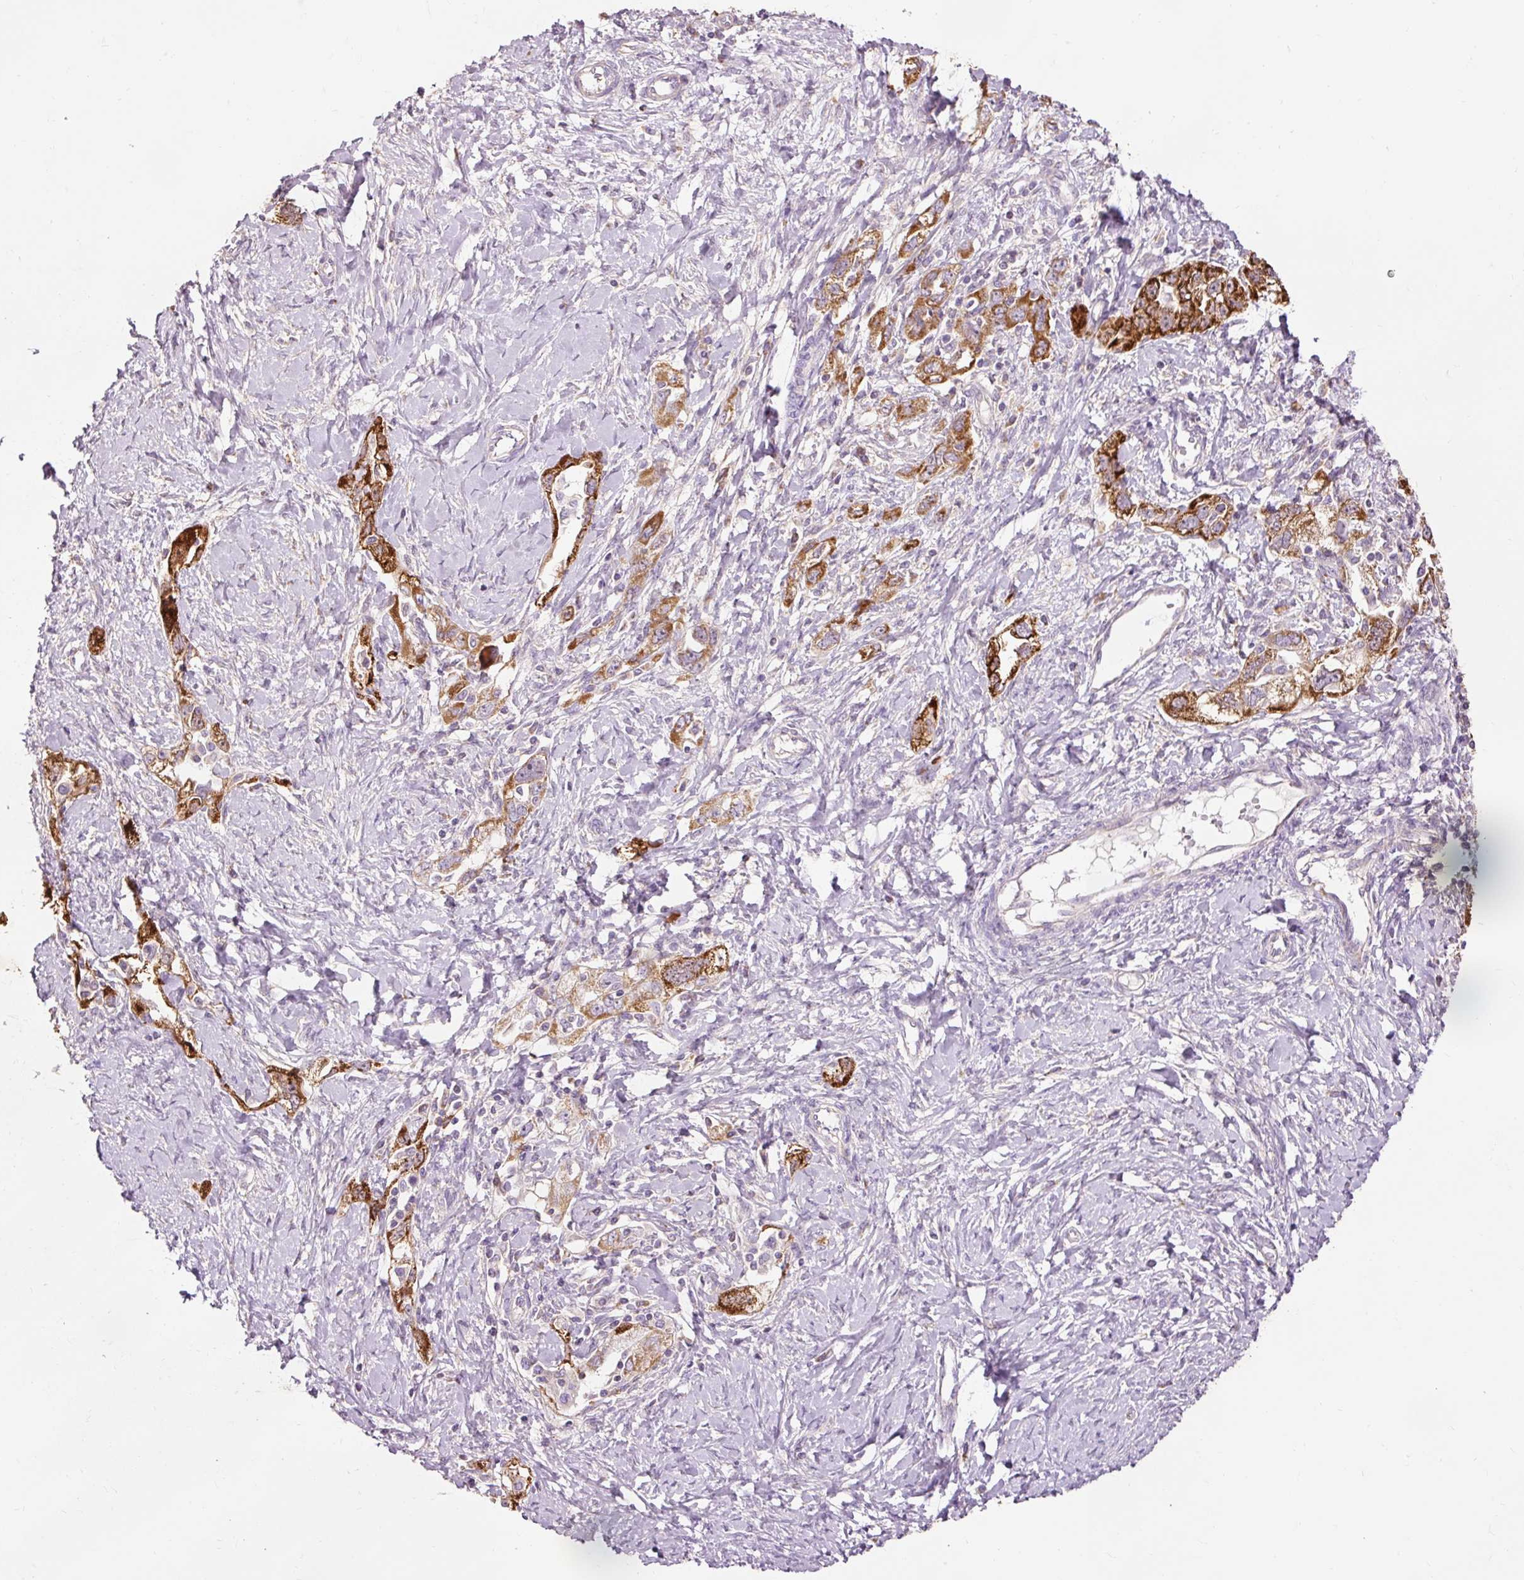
{"staining": {"intensity": "strong", "quantity": ">75%", "location": "cytoplasmic/membranous"}, "tissue": "ovarian cancer", "cell_type": "Tumor cells", "image_type": "cancer", "snomed": [{"axis": "morphology", "description": "Carcinoma, NOS"}, {"axis": "morphology", "description": "Cystadenocarcinoma, serous, NOS"}, {"axis": "topography", "description": "Ovary"}], "caption": "A high-resolution photomicrograph shows IHC staining of carcinoma (ovarian), which shows strong cytoplasmic/membranous expression in about >75% of tumor cells.", "gene": "PRDX5", "patient": {"sex": "female", "age": 69}}